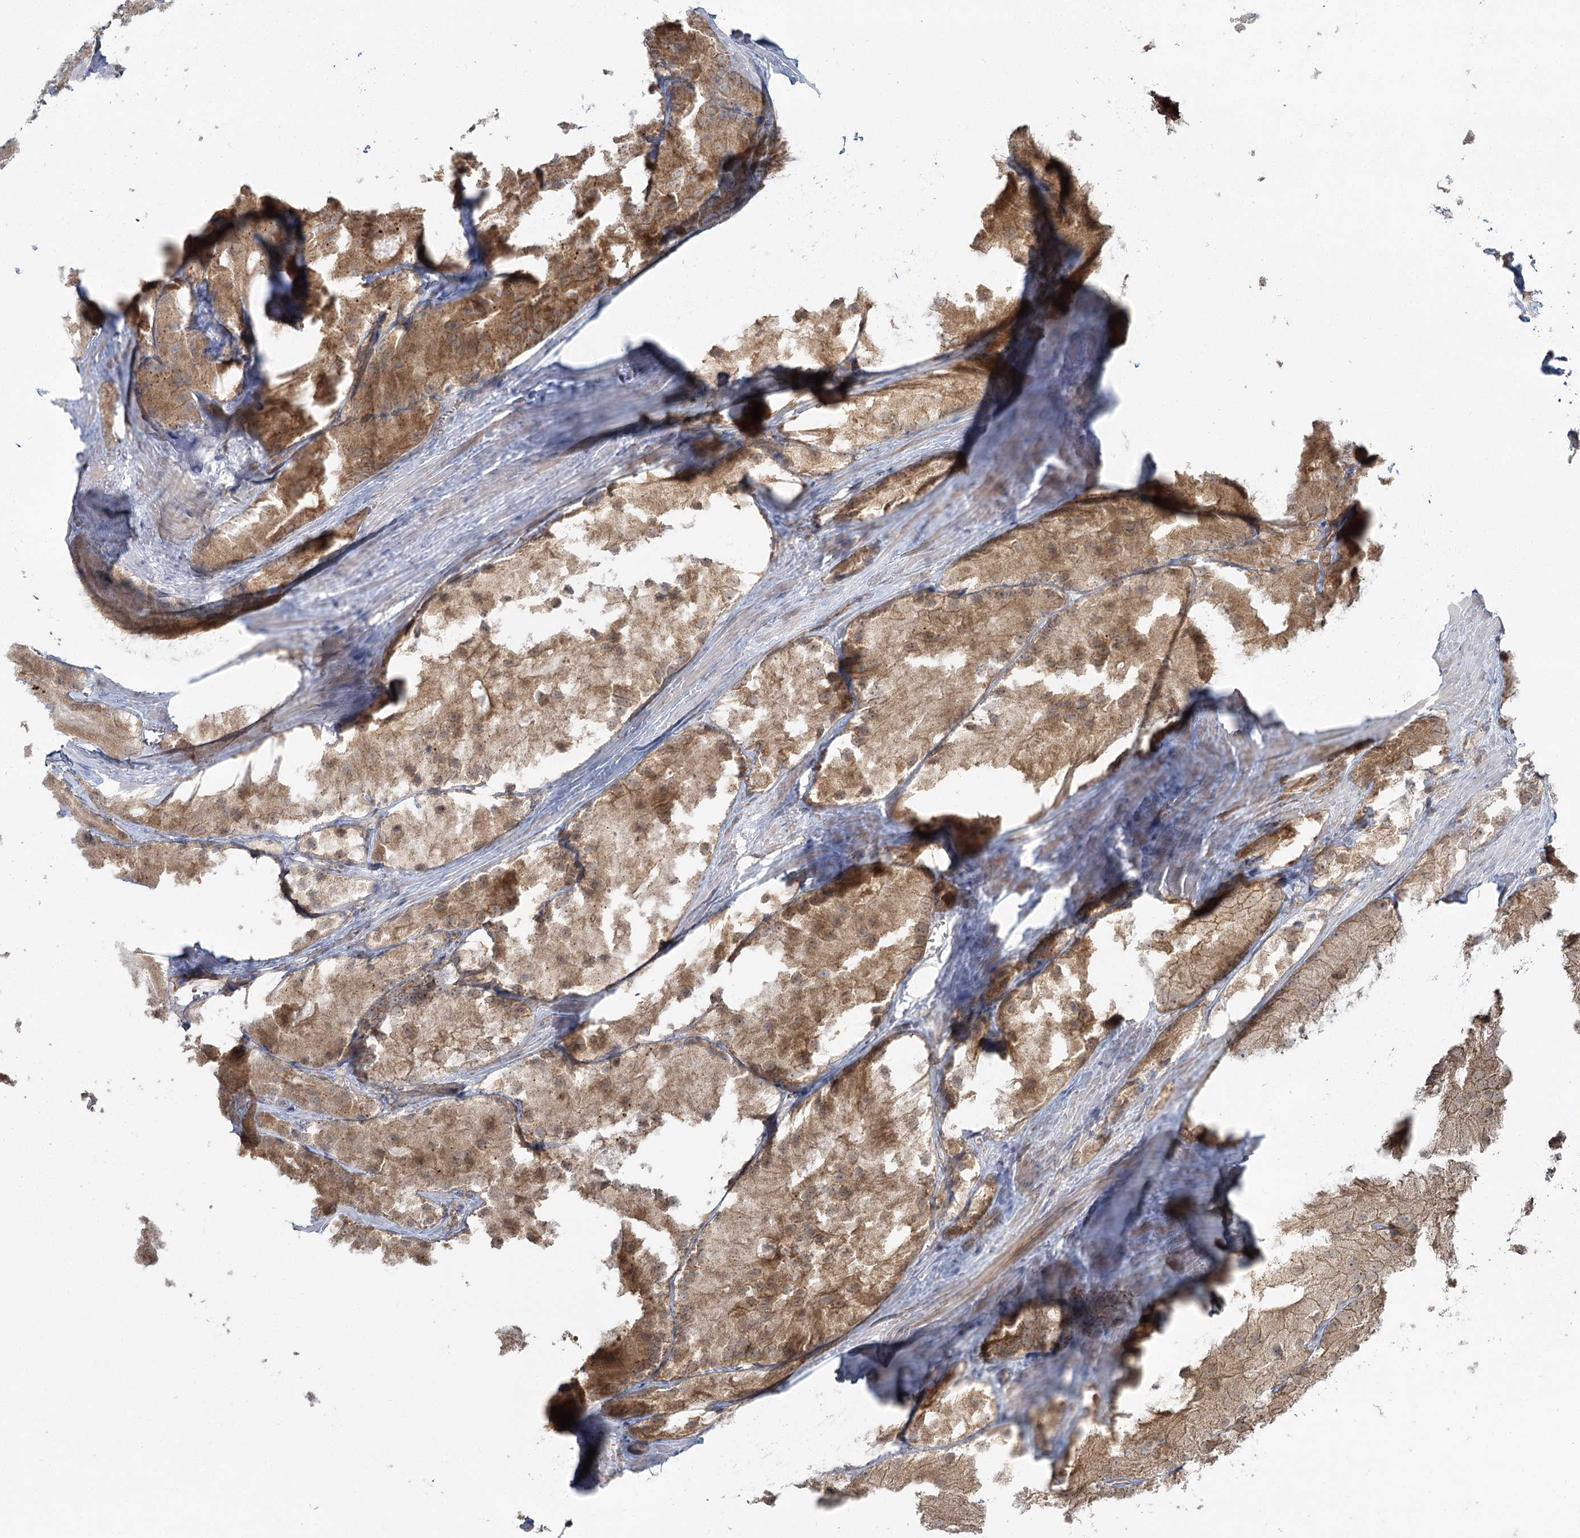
{"staining": {"intensity": "moderate", "quantity": ">75%", "location": "cytoplasmic/membranous"}, "tissue": "prostate cancer", "cell_type": "Tumor cells", "image_type": "cancer", "snomed": [{"axis": "morphology", "description": "Adenocarcinoma, Low grade"}, {"axis": "topography", "description": "Prostate"}], "caption": "Immunohistochemical staining of human prostate cancer (adenocarcinoma (low-grade)) displays medium levels of moderate cytoplasmic/membranous expression in about >75% of tumor cells. The protein is shown in brown color, while the nuclei are stained blue.", "gene": "PCBD2", "patient": {"sex": "male", "age": 69}}